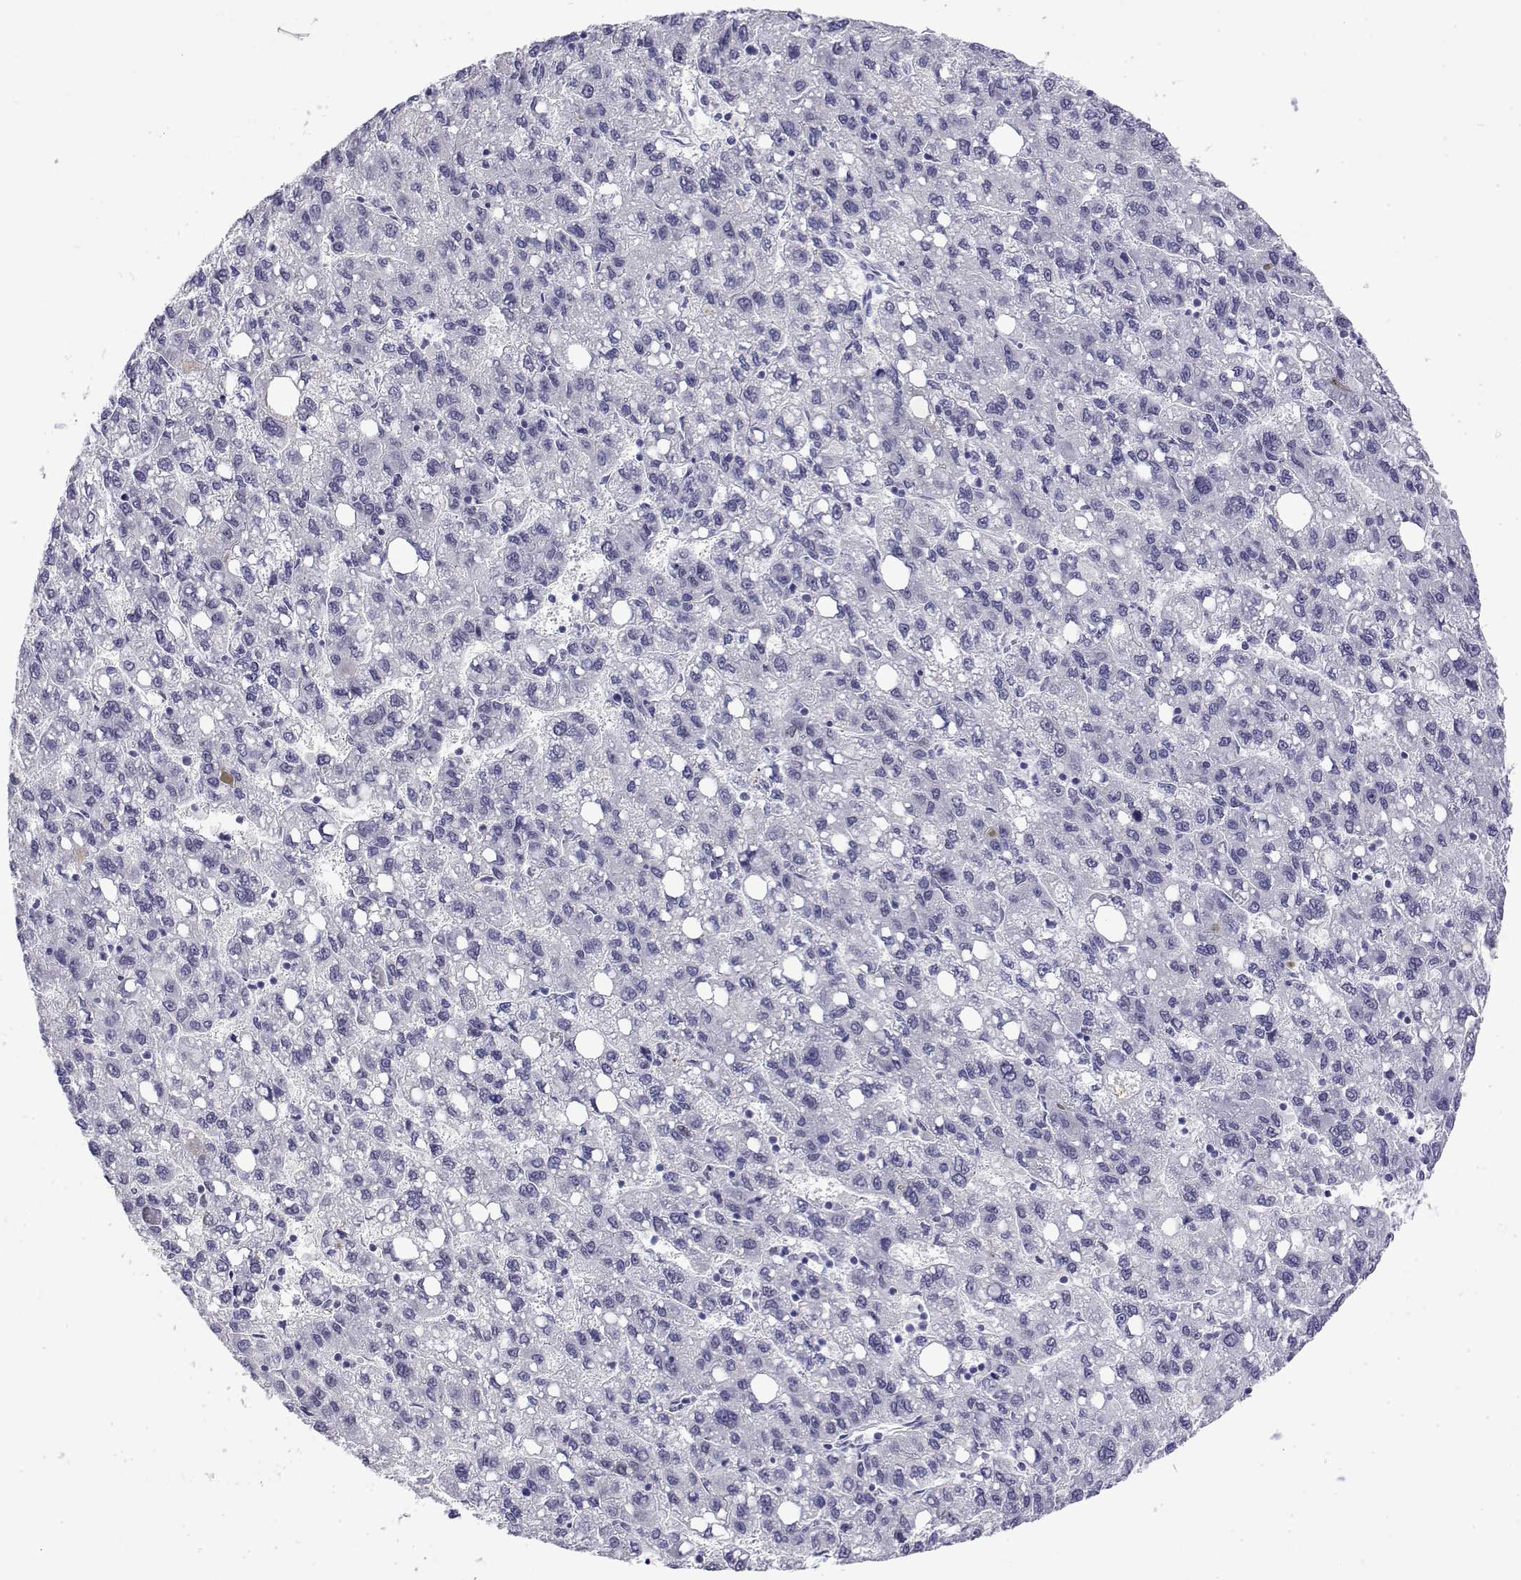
{"staining": {"intensity": "negative", "quantity": "none", "location": "none"}, "tissue": "liver cancer", "cell_type": "Tumor cells", "image_type": "cancer", "snomed": [{"axis": "morphology", "description": "Carcinoma, Hepatocellular, NOS"}, {"axis": "topography", "description": "Liver"}], "caption": "Liver hepatocellular carcinoma stained for a protein using immunohistochemistry exhibits no expression tumor cells.", "gene": "POLDIP3", "patient": {"sex": "female", "age": 82}}